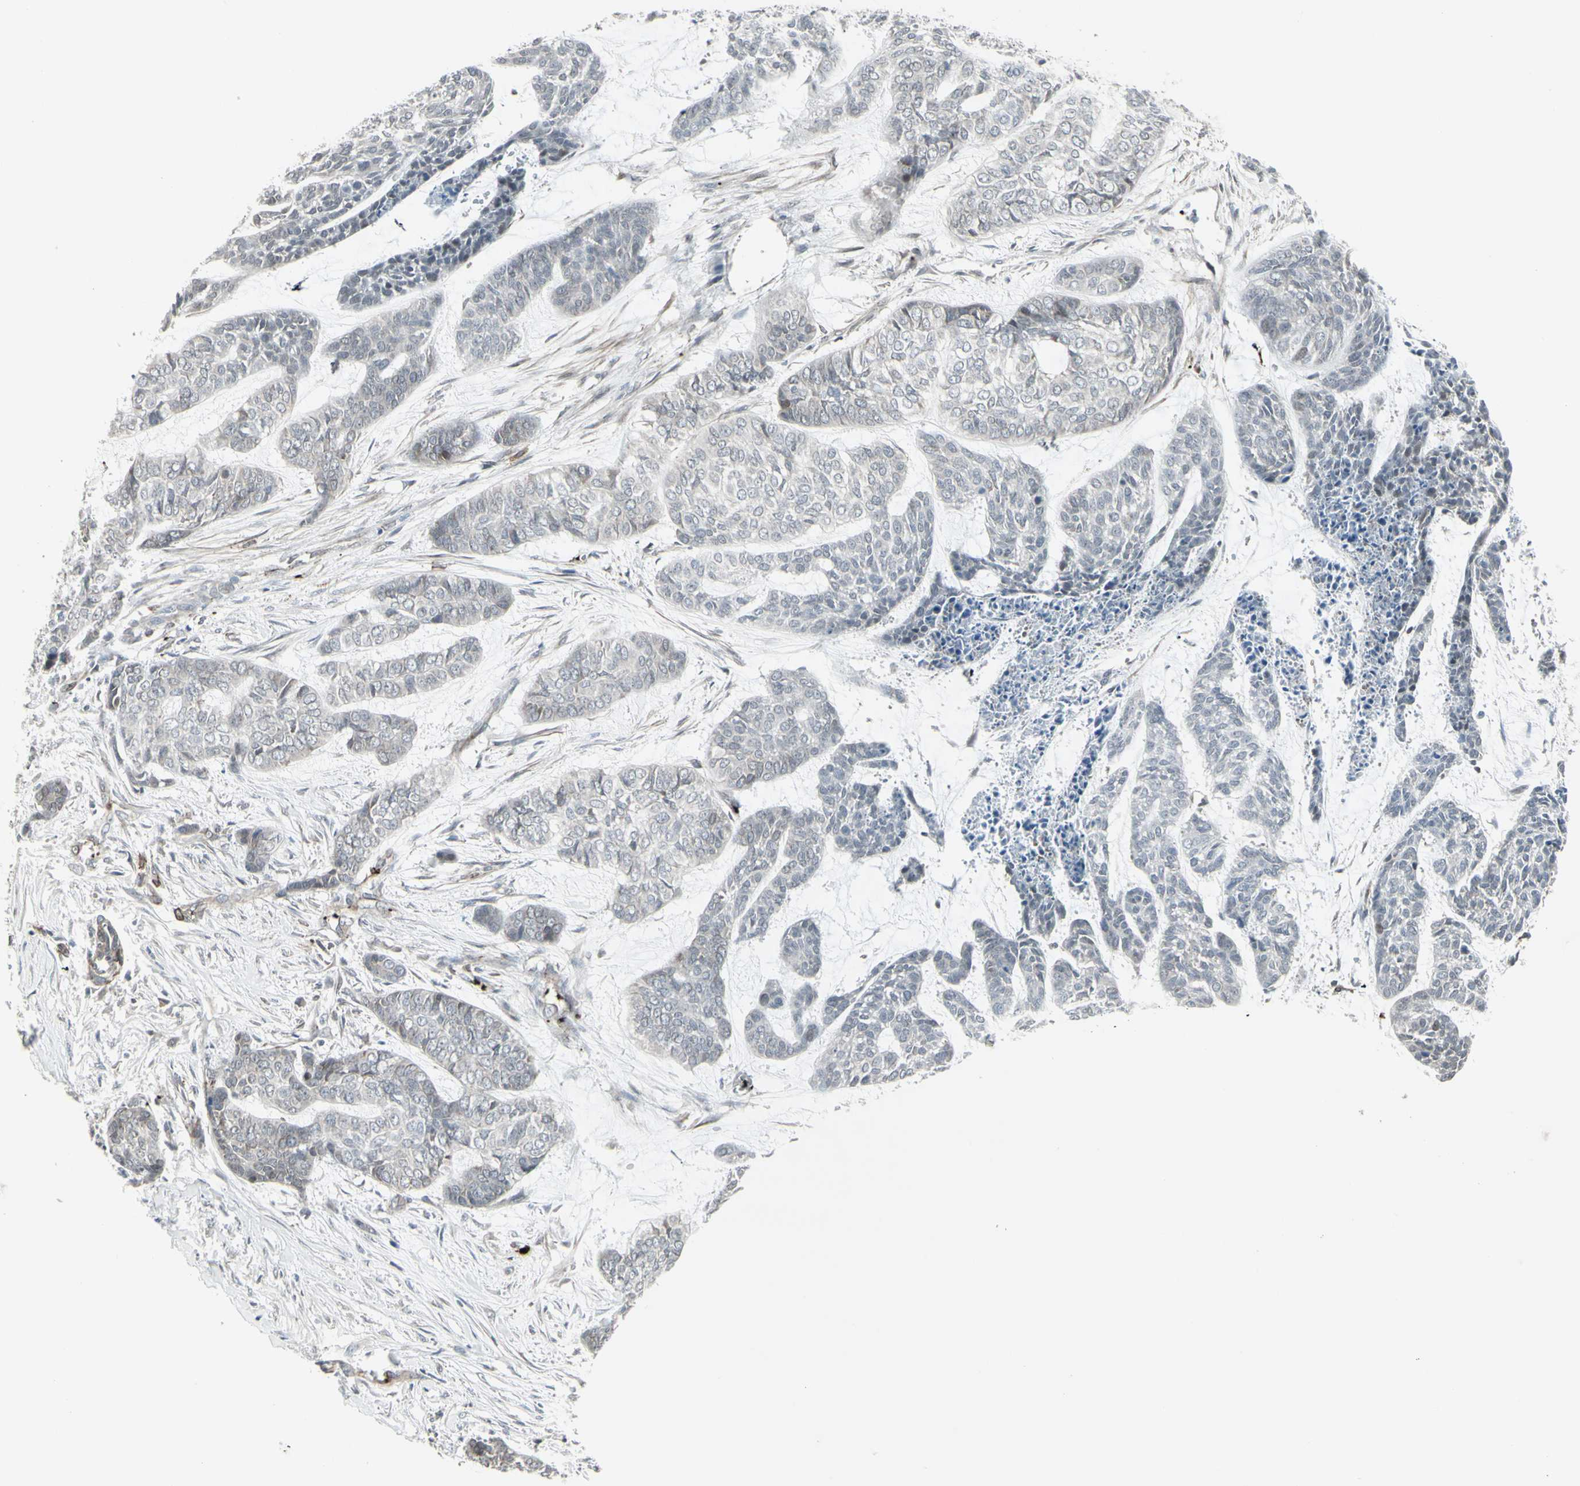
{"staining": {"intensity": "negative", "quantity": "none", "location": "none"}, "tissue": "skin cancer", "cell_type": "Tumor cells", "image_type": "cancer", "snomed": [{"axis": "morphology", "description": "Basal cell carcinoma"}, {"axis": "topography", "description": "Skin"}], "caption": "Skin cancer stained for a protein using immunohistochemistry demonstrates no positivity tumor cells.", "gene": "DTX3L", "patient": {"sex": "female", "age": 64}}